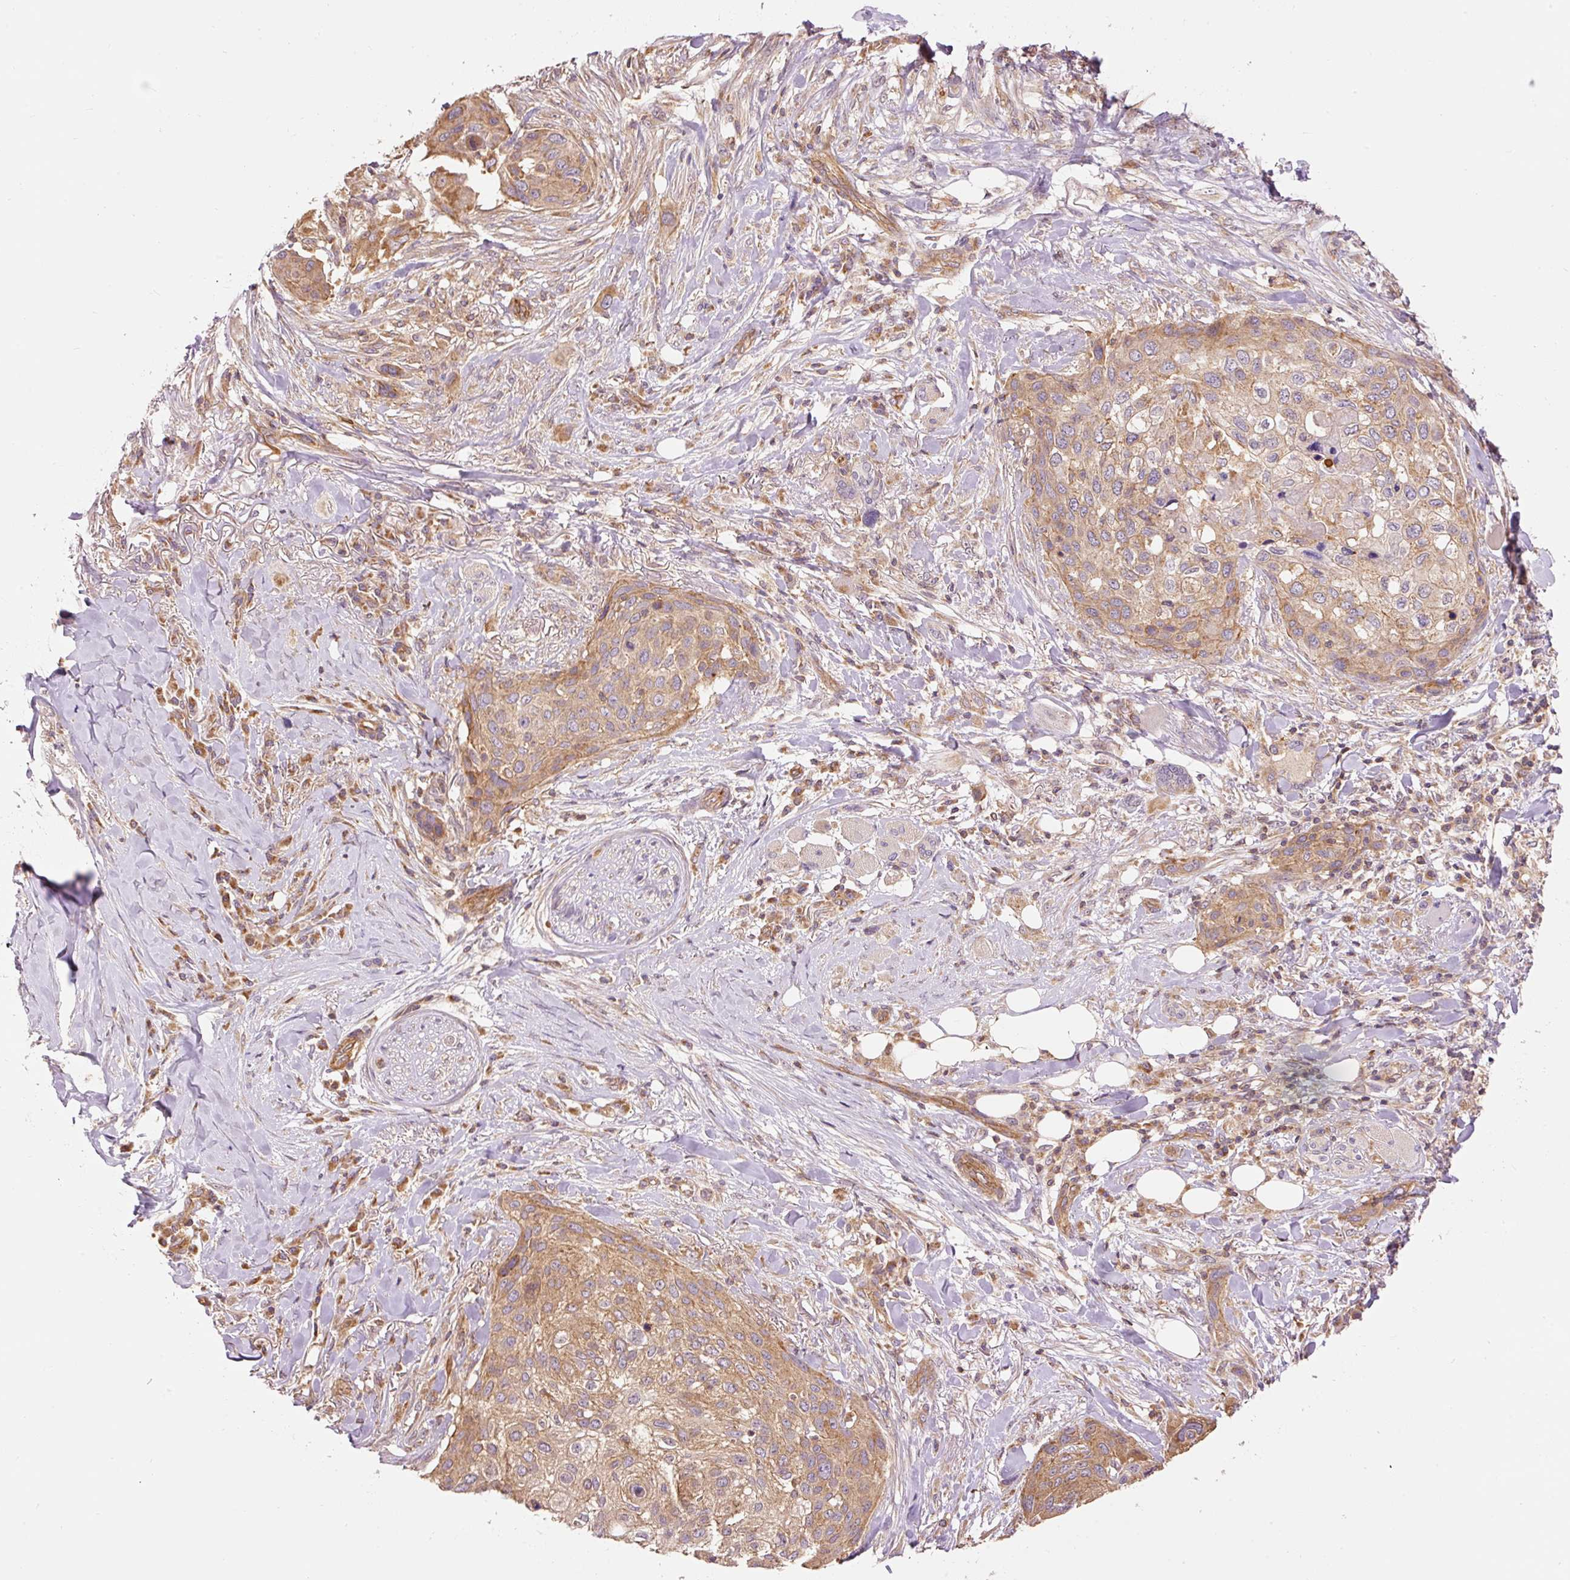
{"staining": {"intensity": "moderate", "quantity": "<25%", "location": "cytoplasmic/membranous"}, "tissue": "skin cancer", "cell_type": "Tumor cells", "image_type": "cancer", "snomed": [{"axis": "morphology", "description": "Squamous cell carcinoma, NOS"}, {"axis": "topography", "description": "Skin"}], "caption": "Immunohistochemistry (DAB) staining of human skin cancer (squamous cell carcinoma) exhibits moderate cytoplasmic/membranous protein positivity in approximately <25% of tumor cells. (DAB IHC with brightfield microscopy, high magnification).", "gene": "ADCY4", "patient": {"sex": "female", "age": 87}}